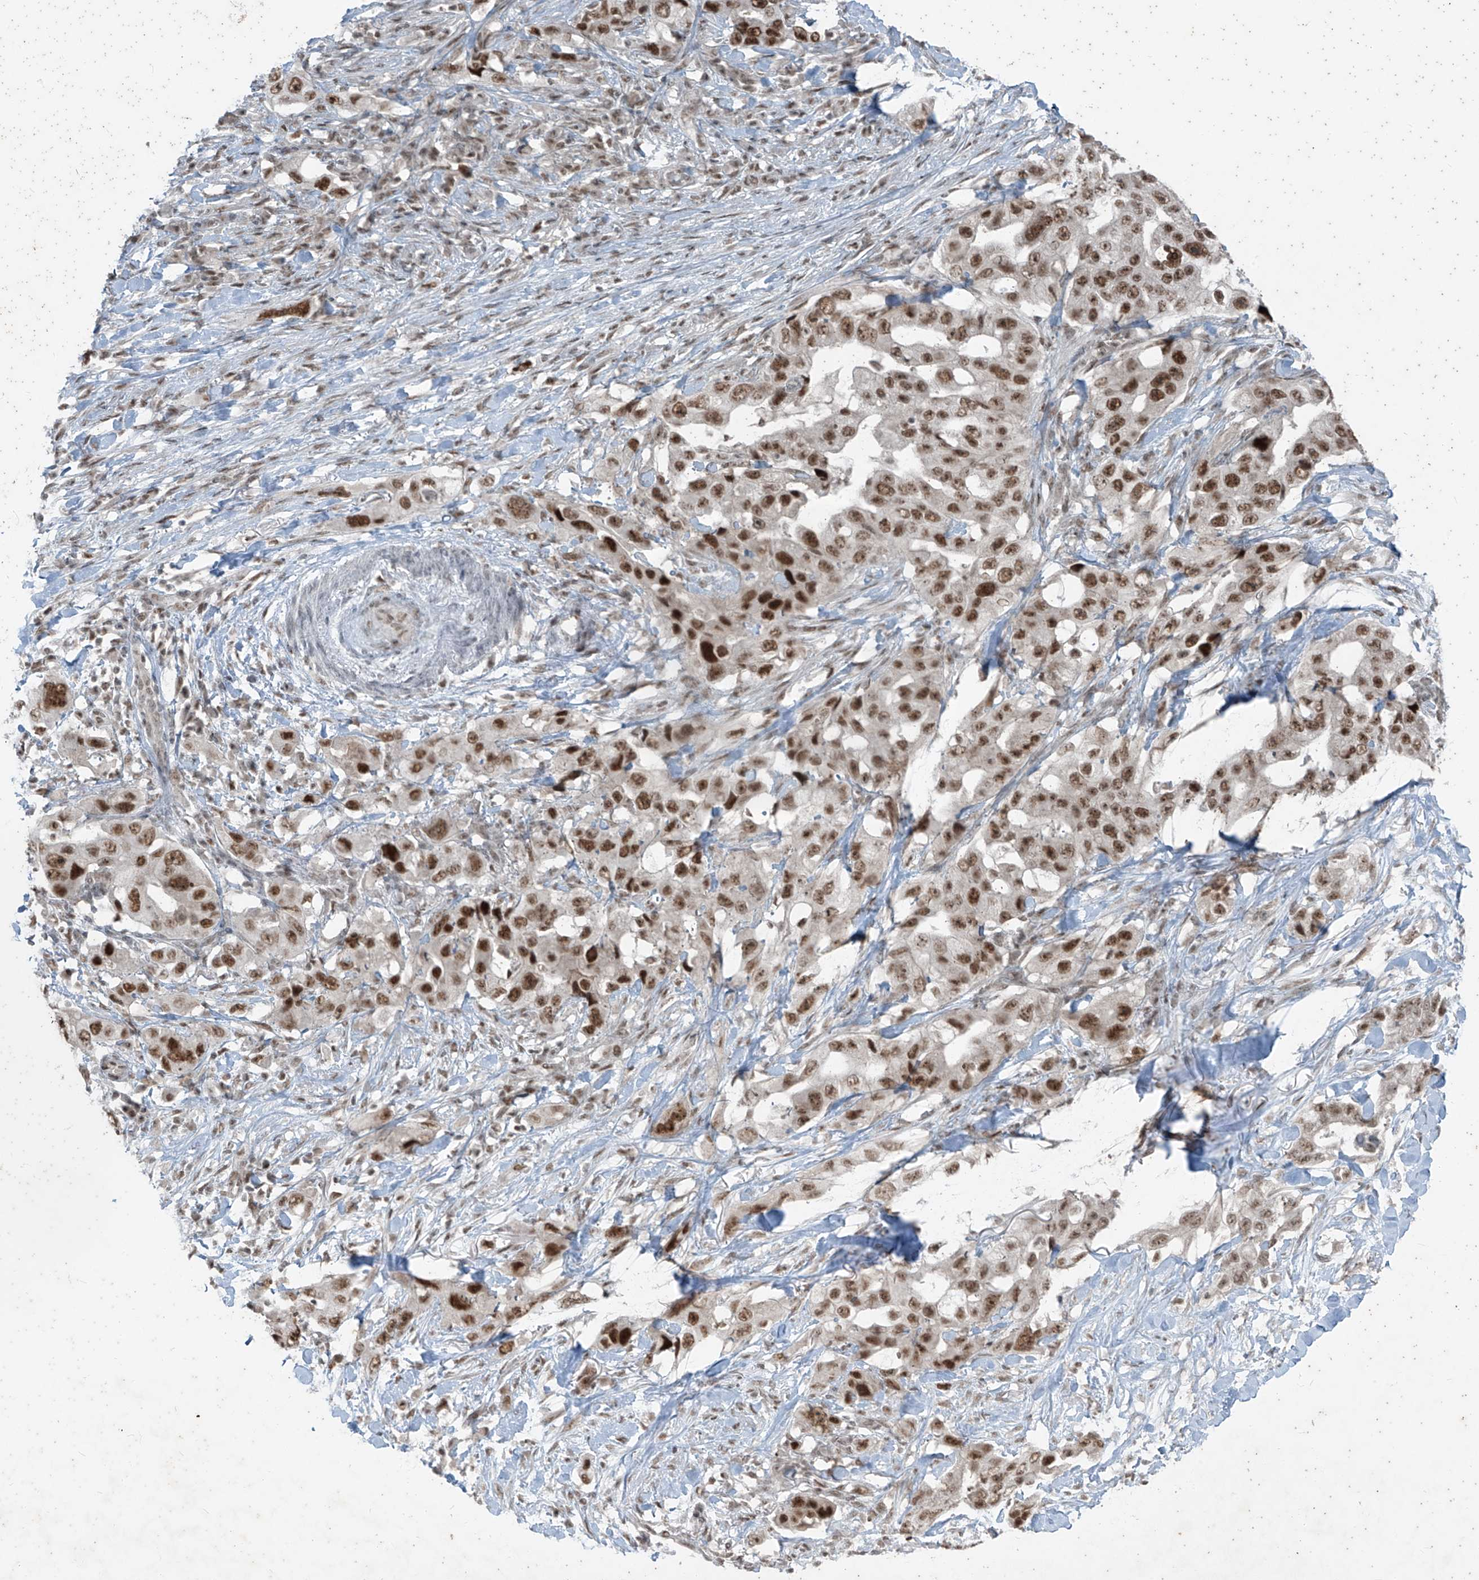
{"staining": {"intensity": "moderate", "quantity": ">75%", "location": "nuclear"}, "tissue": "lung cancer", "cell_type": "Tumor cells", "image_type": "cancer", "snomed": [{"axis": "morphology", "description": "Adenocarcinoma, NOS"}, {"axis": "topography", "description": "Lung"}], "caption": "Lung adenocarcinoma was stained to show a protein in brown. There is medium levels of moderate nuclear expression in about >75% of tumor cells. (brown staining indicates protein expression, while blue staining denotes nuclei).", "gene": "ZNF354B", "patient": {"sex": "female", "age": 51}}